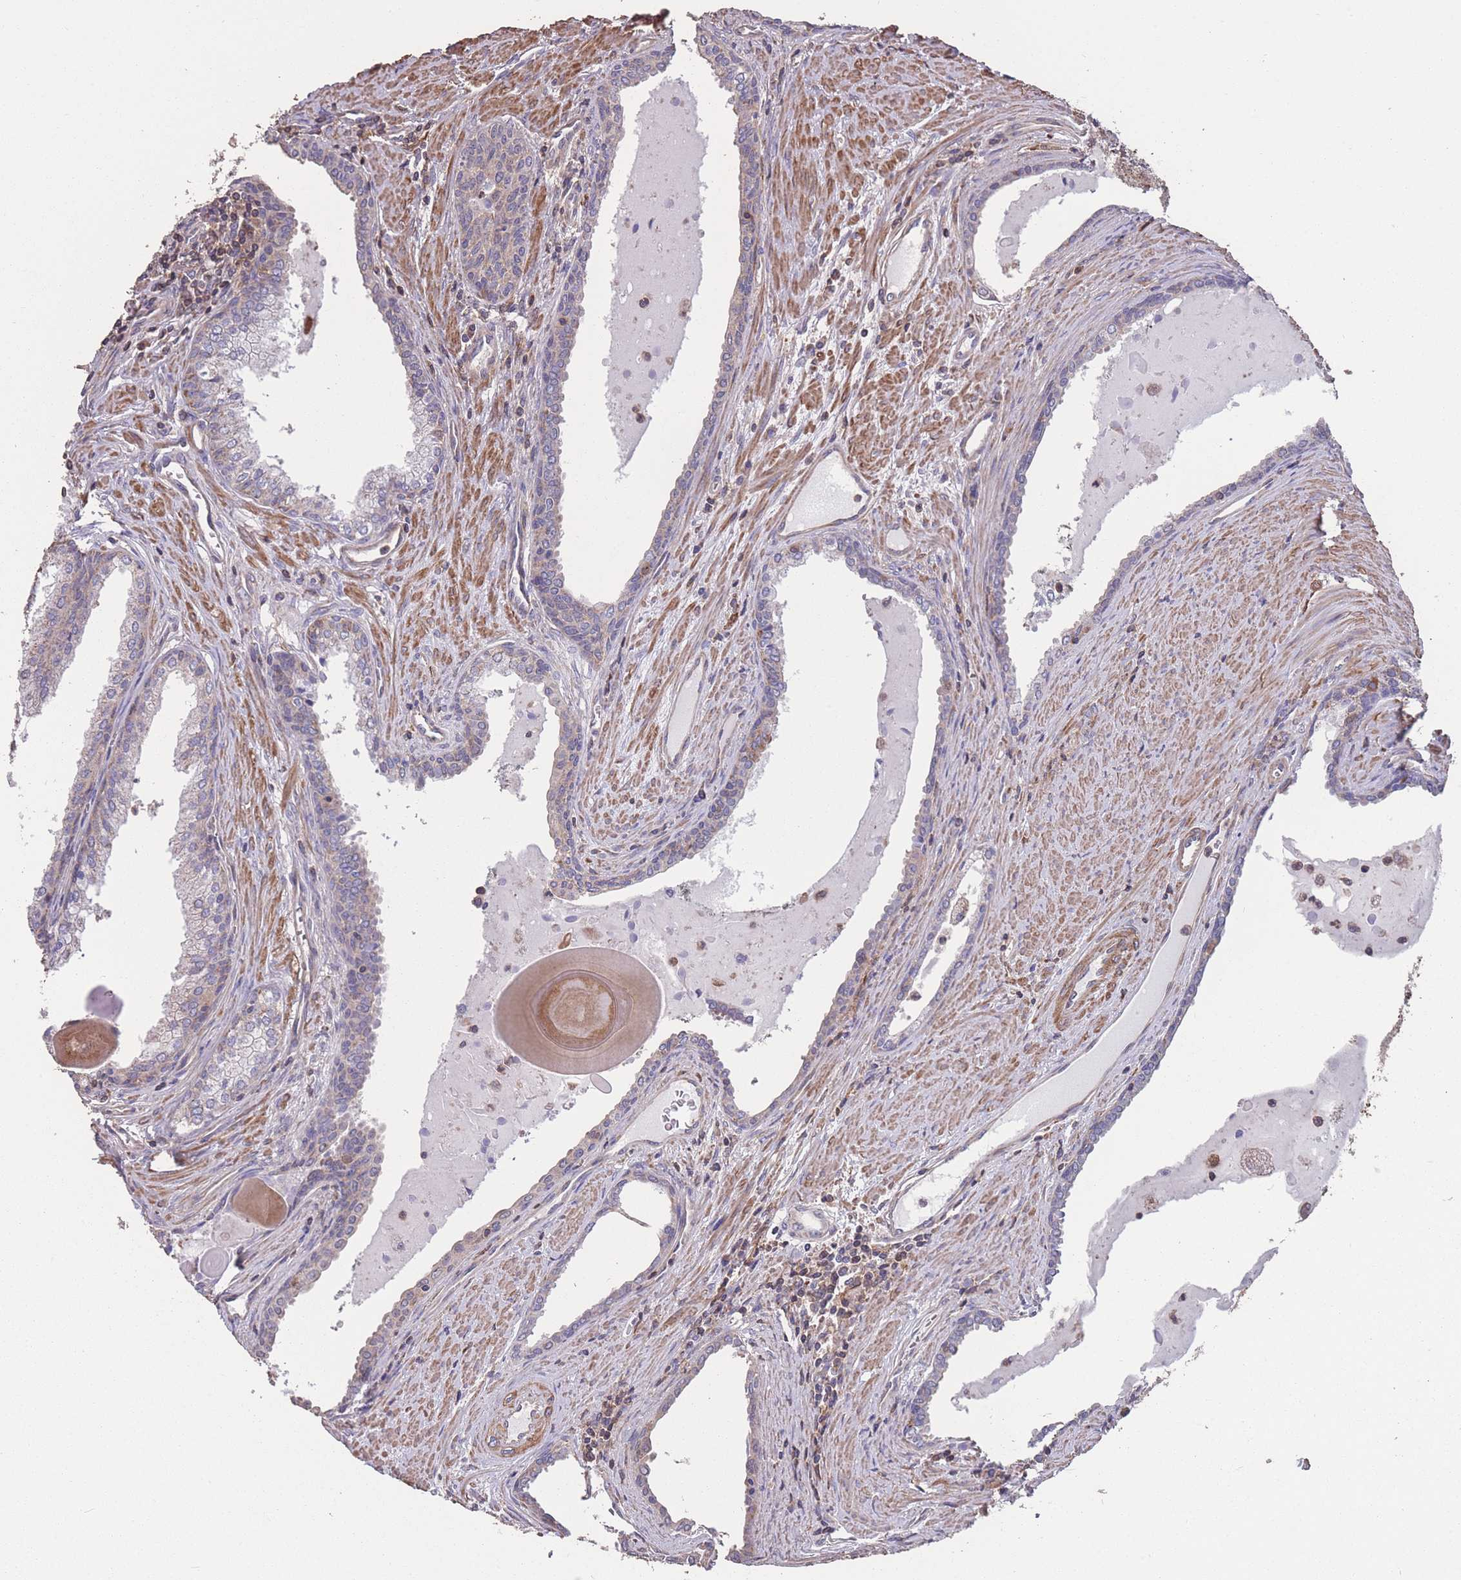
{"staining": {"intensity": "weak", "quantity": "<25%", "location": "cytoplasmic/membranous"}, "tissue": "prostate cancer", "cell_type": "Tumor cells", "image_type": "cancer", "snomed": [{"axis": "morphology", "description": "Adenocarcinoma, High grade"}, {"axis": "topography", "description": "Prostate"}], "caption": "A high-resolution image shows immunohistochemistry (IHC) staining of prostate cancer (high-grade adenocarcinoma), which displays no significant staining in tumor cells. The staining is performed using DAB brown chromogen with nuclei counter-stained in using hematoxylin.", "gene": "NUDT21", "patient": {"sex": "male", "age": 68}}